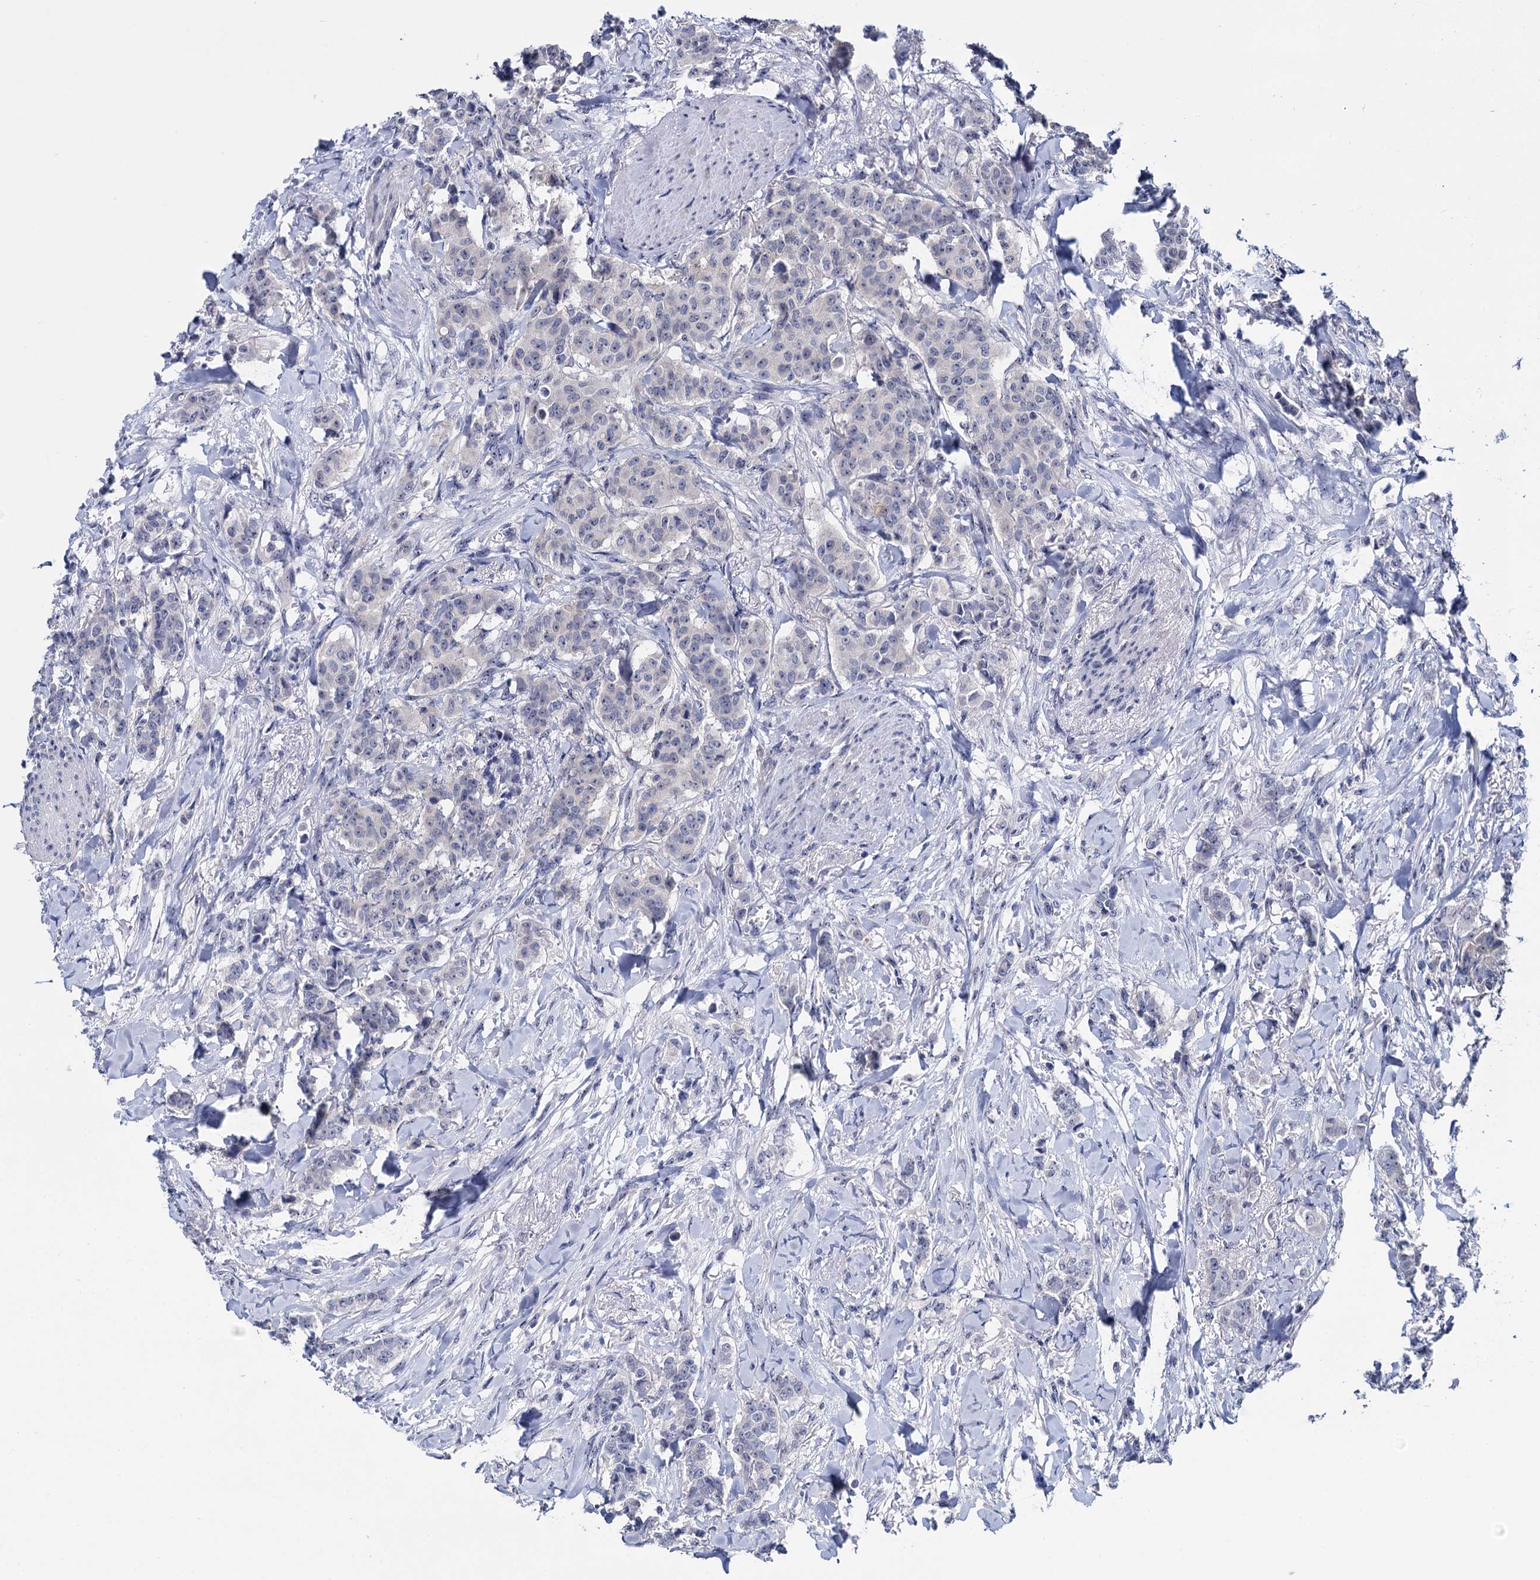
{"staining": {"intensity": "negative", "quantity": "none", "location": "none"}, "tissue": "breast cancer", "cell_type": "Tumor cells", "image_type": "cancer", "snomed": [{"axis": "morphology", "description": "Duct carcinoma"}, {"axis": "topography", "description": "Breast"}], "caption": "This is an IHC histopathology image of breast cancer. There is no staining in tumor cells.", "gene": "SFN", "patient": {"sex": "female", "age": 40}}